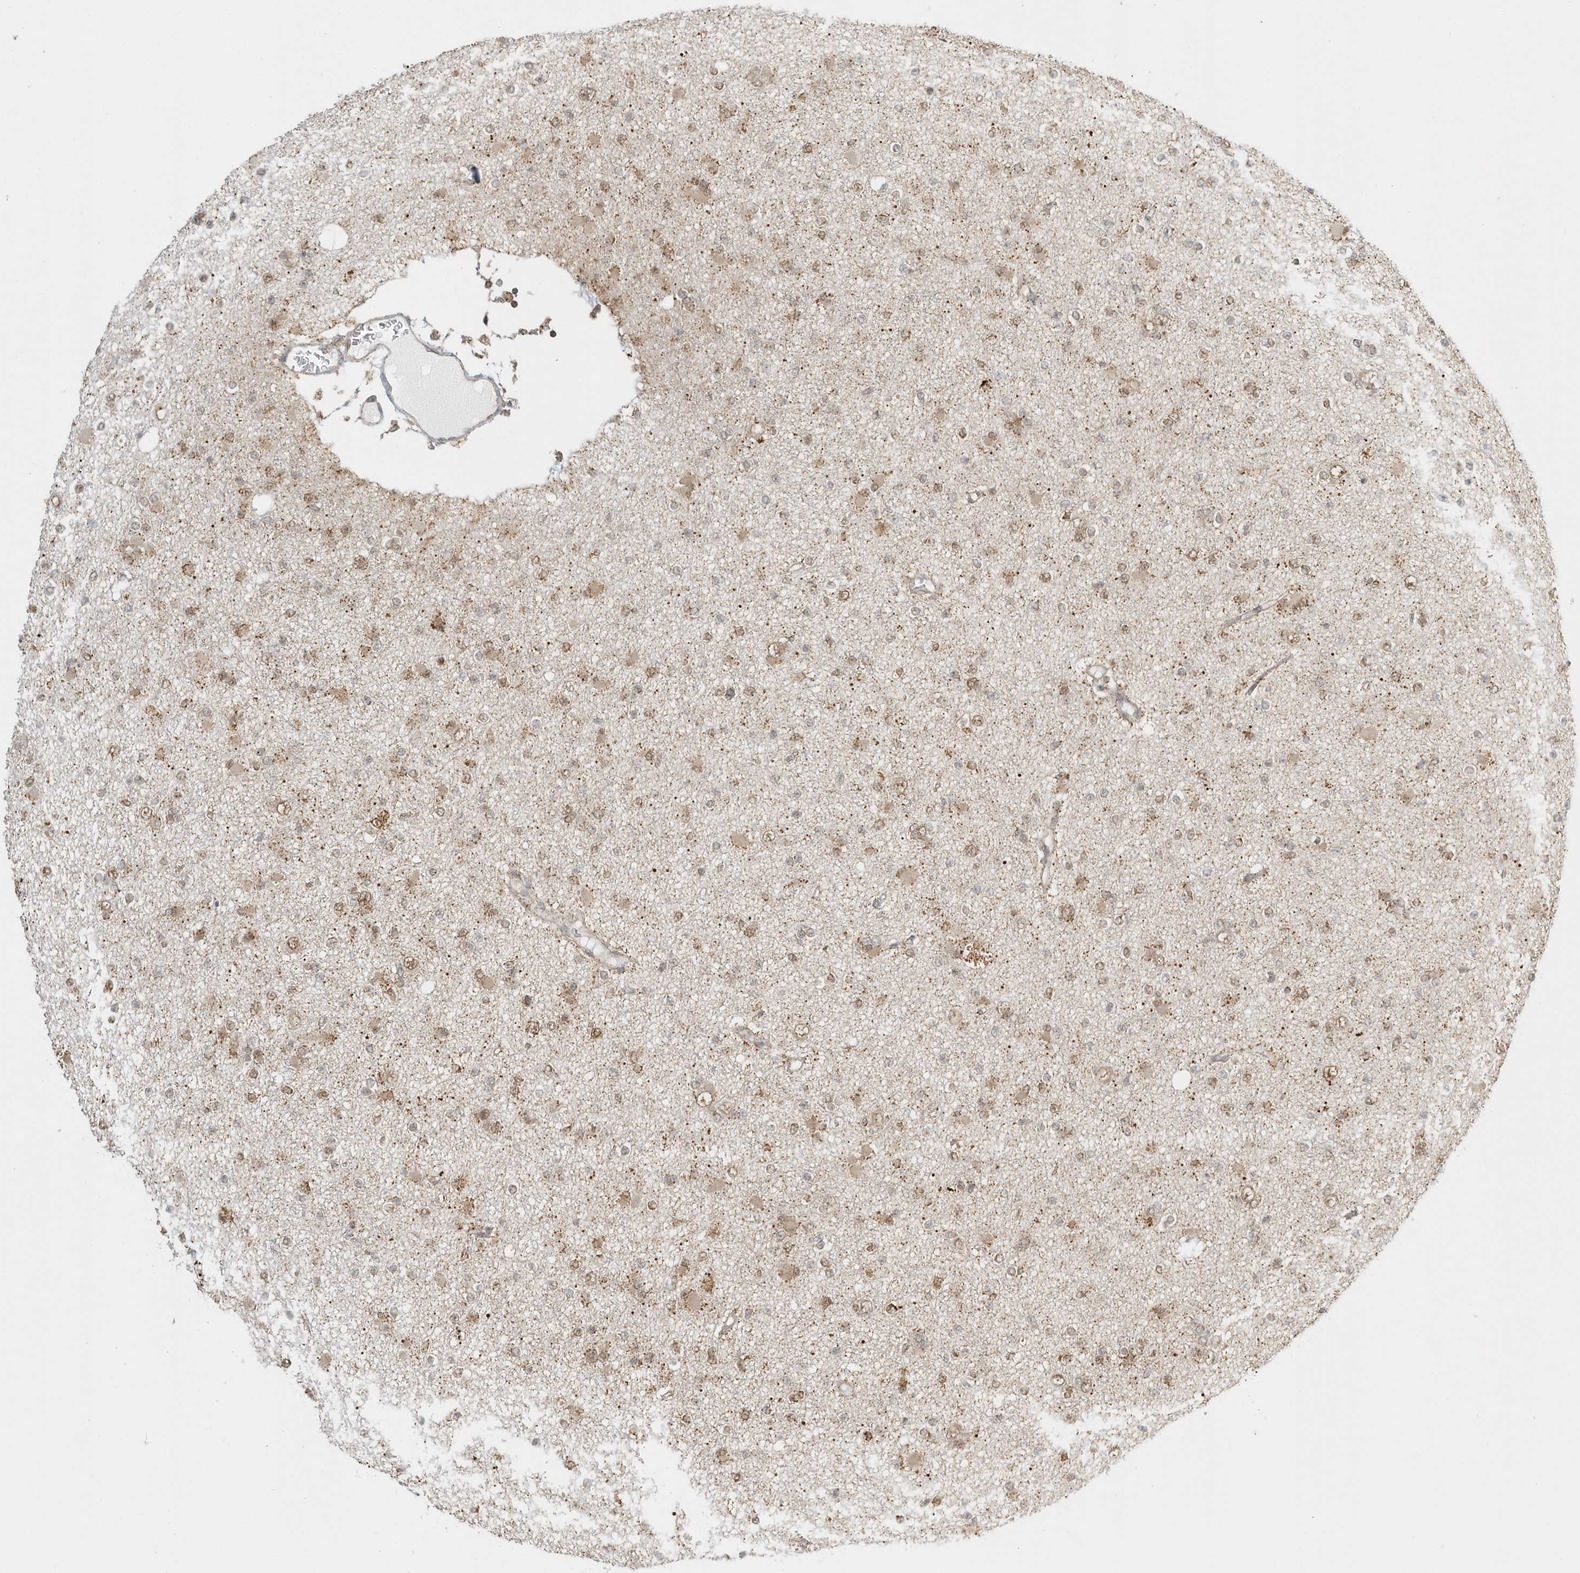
{"staining": {"intensity": "moderate", "quantity": "25%-75%", "location": "cytoplasmic/membranous,nuclear"}, "tissue": "glioma", "cell_type": "Tumor cells", "image_type": "cancer", "snomed": [{"axis": "morphology", "description": "Glioma, malignant, Low grade"}, {"axis": "topography", "description": "Brain"}], "caption": "IHC micrograph of human glioma stained for a protein (brown), which exhibits medium levels of moderate cytoplasmic/membranous and nuclear positivity in approximately 25%-75% of tumor cells.", "gene": "PSMD6", "patient": {"sex": "female", "age": 22}}